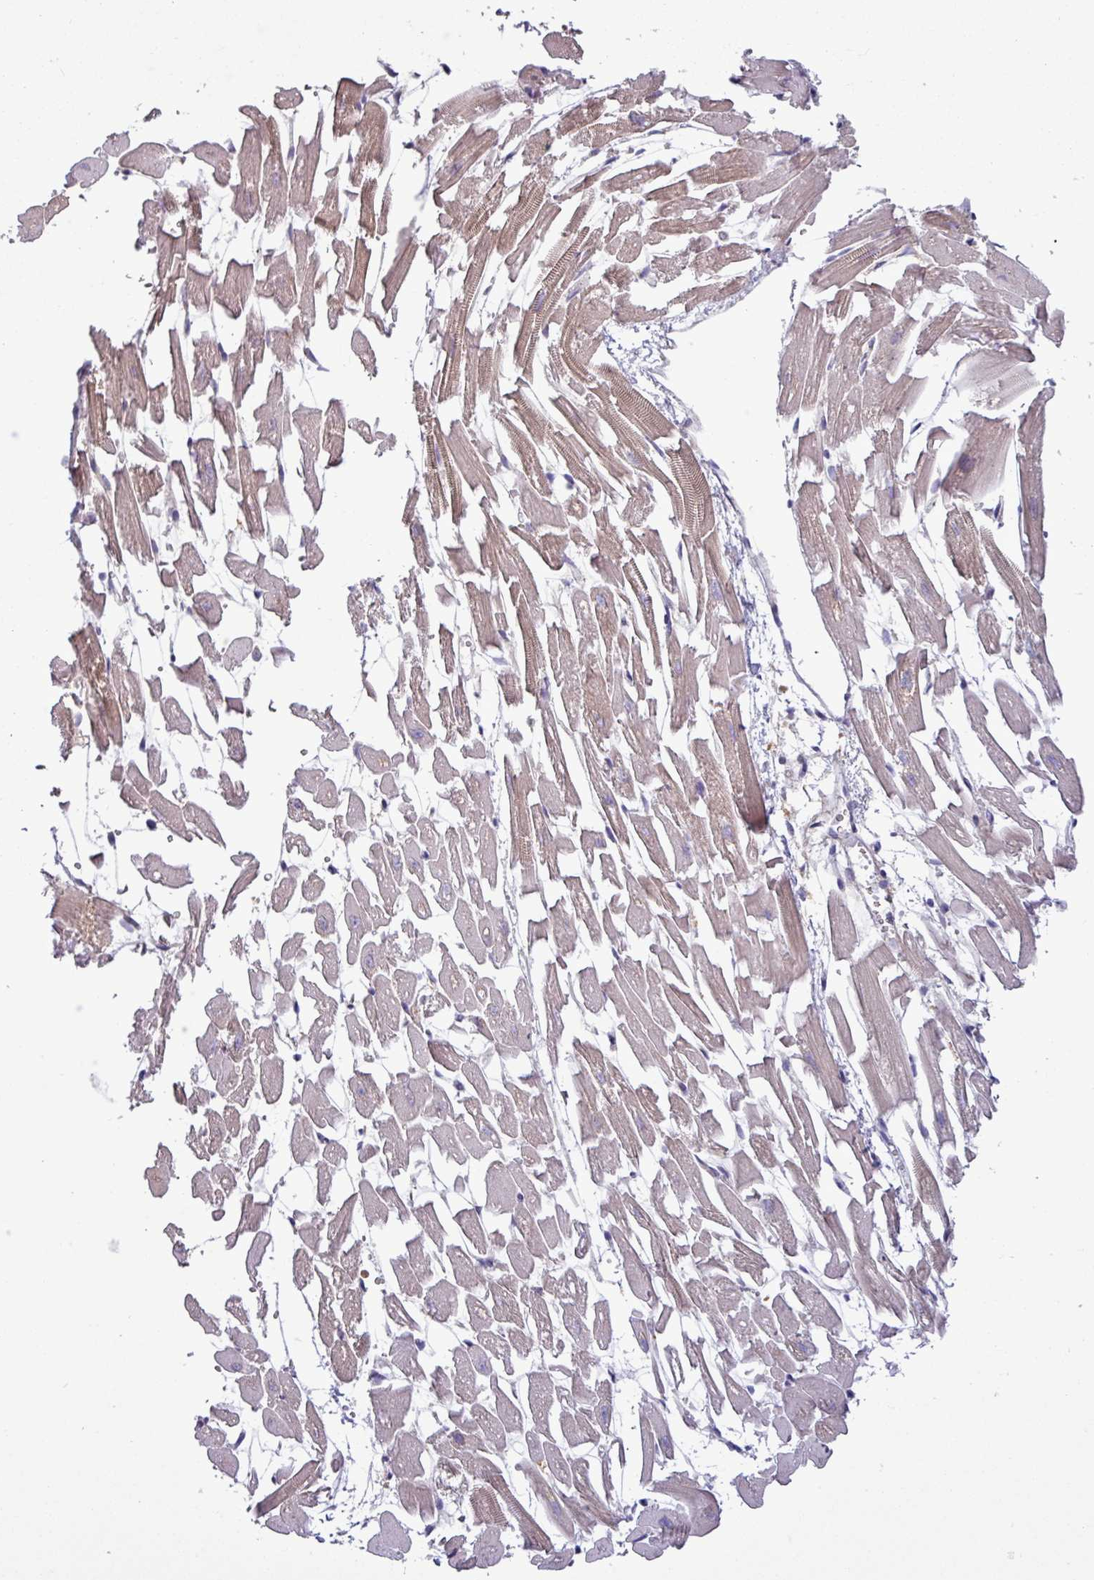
{"staining": {"intensity": "weak", "quantity": "25%-75%", "location": "cytoplasmic/membranous"}, "tissue": "heart muscle", "cell_type": "Cardiomyocytes", "image_type": "normal", "snomed": [{"axis": "morphology", "description": "Normal tissue, NOS"}, {"axis": "topography", "description": "Heart"}], "caption": "Protein expression analysis of unremarkable heart muscle shows weak cytoplasmic/membranous positivity in about 25%-75% of cardiomyocytes.", "gene": "PLIN2", "patient": {"sex": "female", "age": 64}}